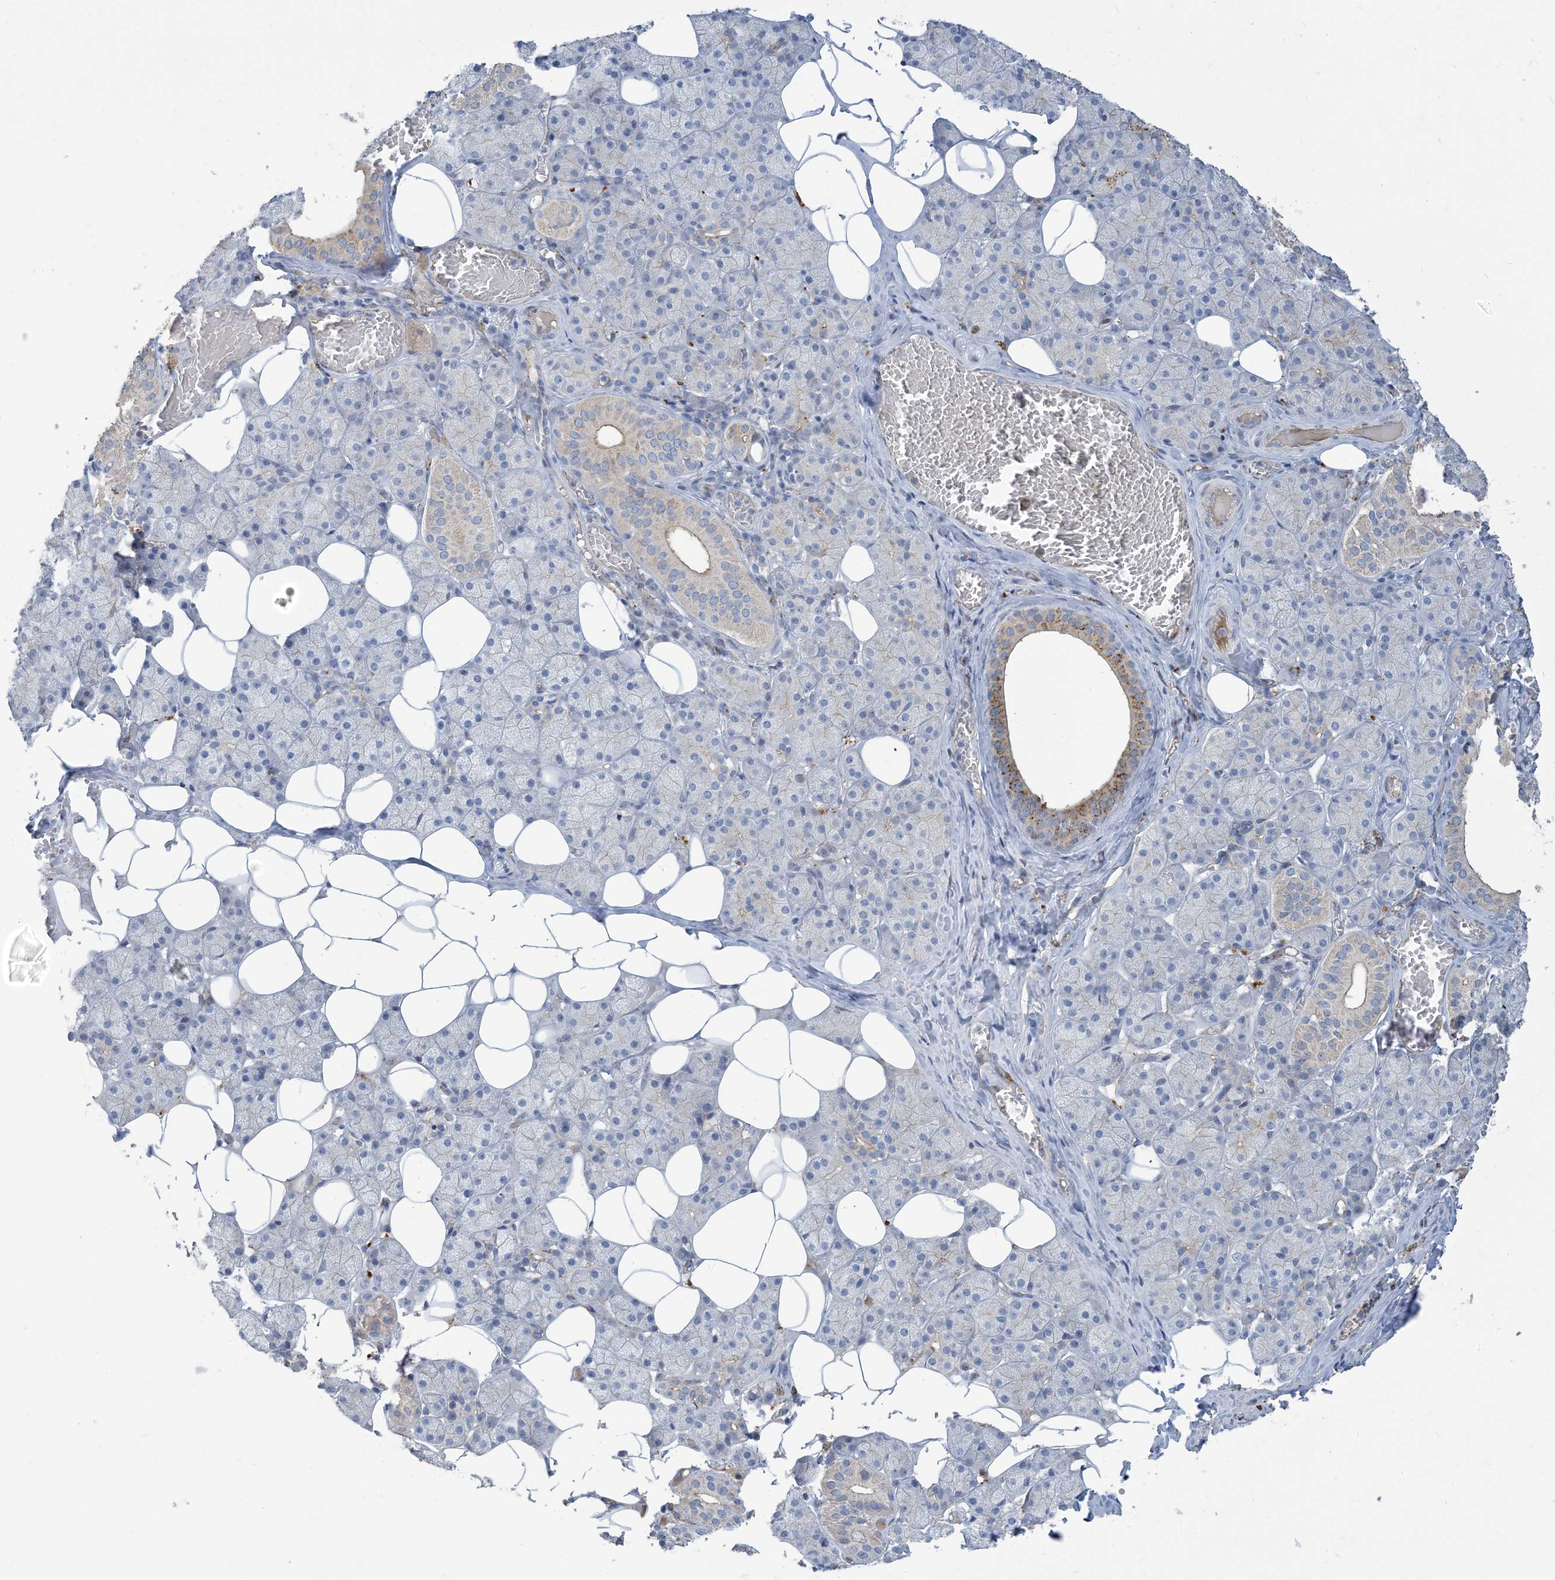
{"staining": {"intensity": "moderate", "quantity": "<25%", "location": "cytoplasmic/membranous"}, "tissue": "salivary gland", "cell_type": "Glandular cells", "image_type": "normal", "snomed": [{"axis": "morphology", "description": "Normal tissue, NOS"}, {"axis": "topography", "description": "Salivary gland"}], "caption": "Moderate cytoplasmic/membranous expression is identified in about <25% of glandular cells in normal salivary gland.", "gene": "PEAR1", "patient": {"sex": "female", "age": 33}}